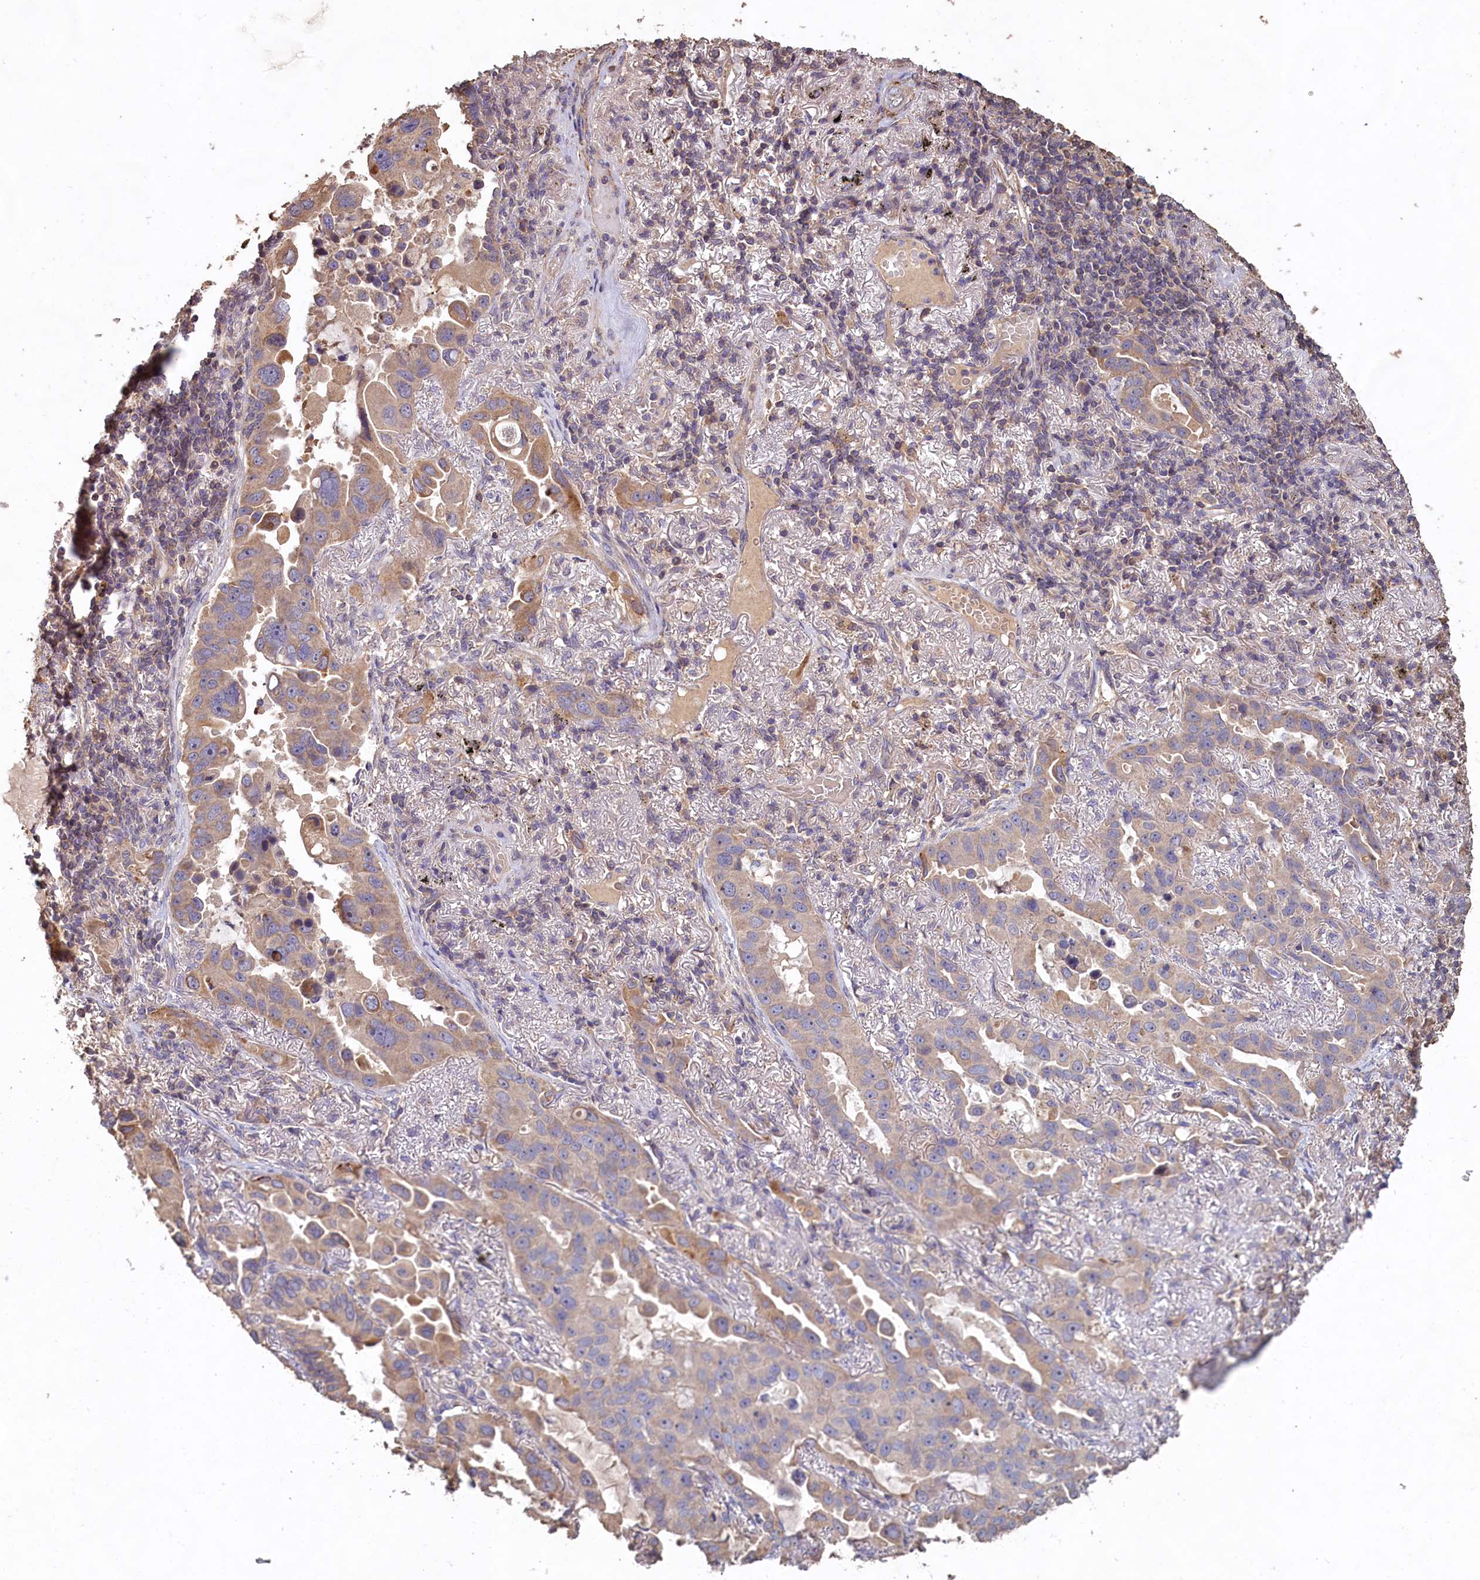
{"staining": {"intensity": "moderate", "quantity": "25%-75%", "location": "cytoplasmic/membranous"}, "tissue": "lung cancer", "cell_type": "Tumor cells", "image_type": "cancer", "snomed": [{"axis": "morphology", "description": "Adenocarcinoma, NOS"}, {"axis": "topography", "description": "Lung"}], "caption": "The immunohistochemical stain labels moderate cytoplasmic/membranous positivity in tumor cells of lung cancer (adenocarcinoma) tissue.", "gene": "FUNDC1", "patient": {"sex": "male", "age": 64}}